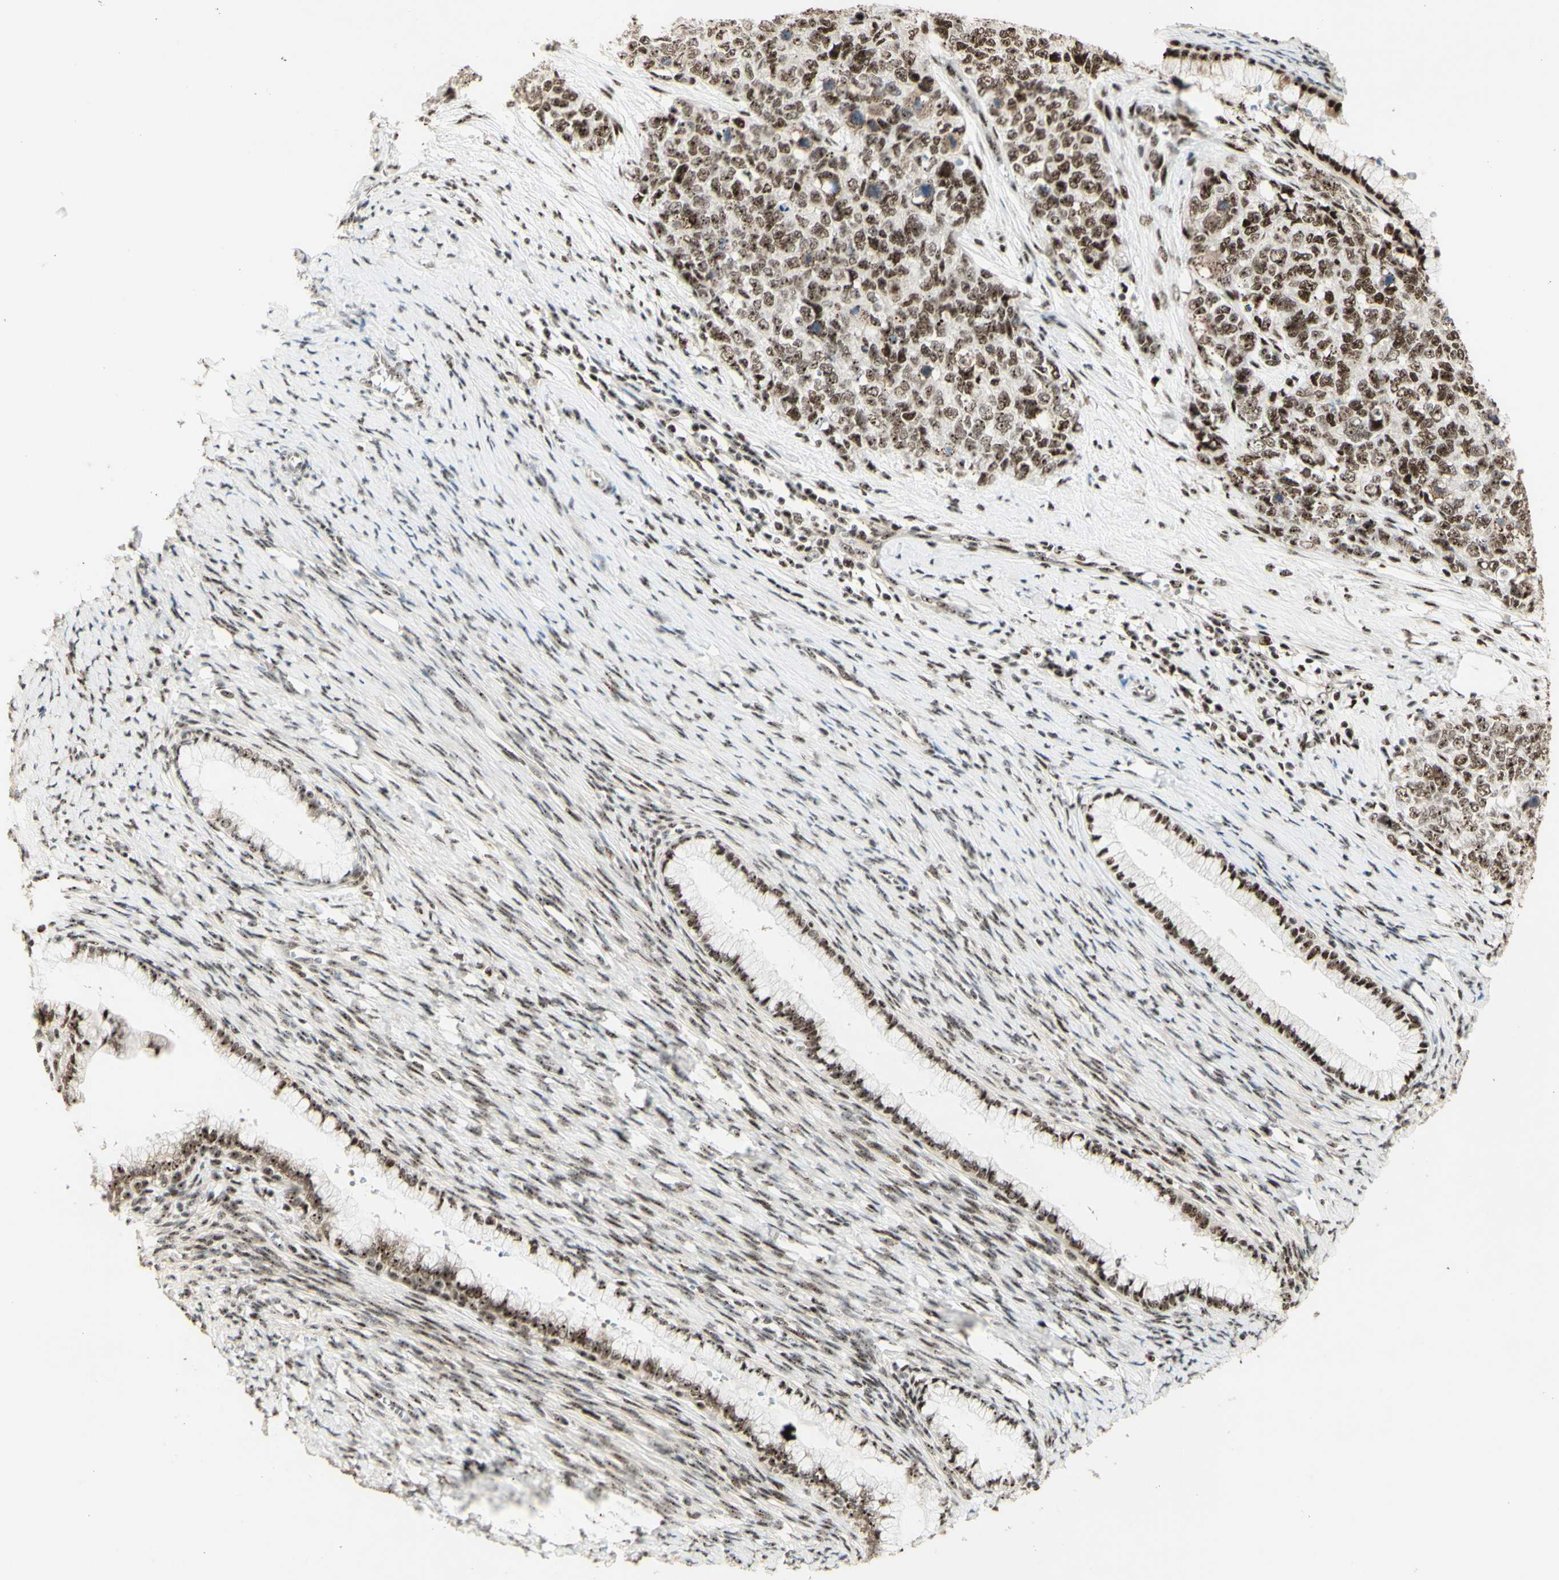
{"staining": {"intensity": "strong", "quantity": ">75%", "location": "nuclear"}, "tissue": "cervical cancer", "cell_type": "Tumor cells", "image_type": "cancer", "snomed": [{"axis": "morphology", "description": "Squamous cell carcinoma, NOS"}, {"axis": "topography", "description": "Cervix"}], "caption": "Strong nuclear staining for a protein is appreciated in about >75% of tumor cells of cervical cancer (squamous cell carcinoma) using immunohistochemistry (IHC).", "gene": "DHX9", "patient": {"sex": "female", "age": 63}}